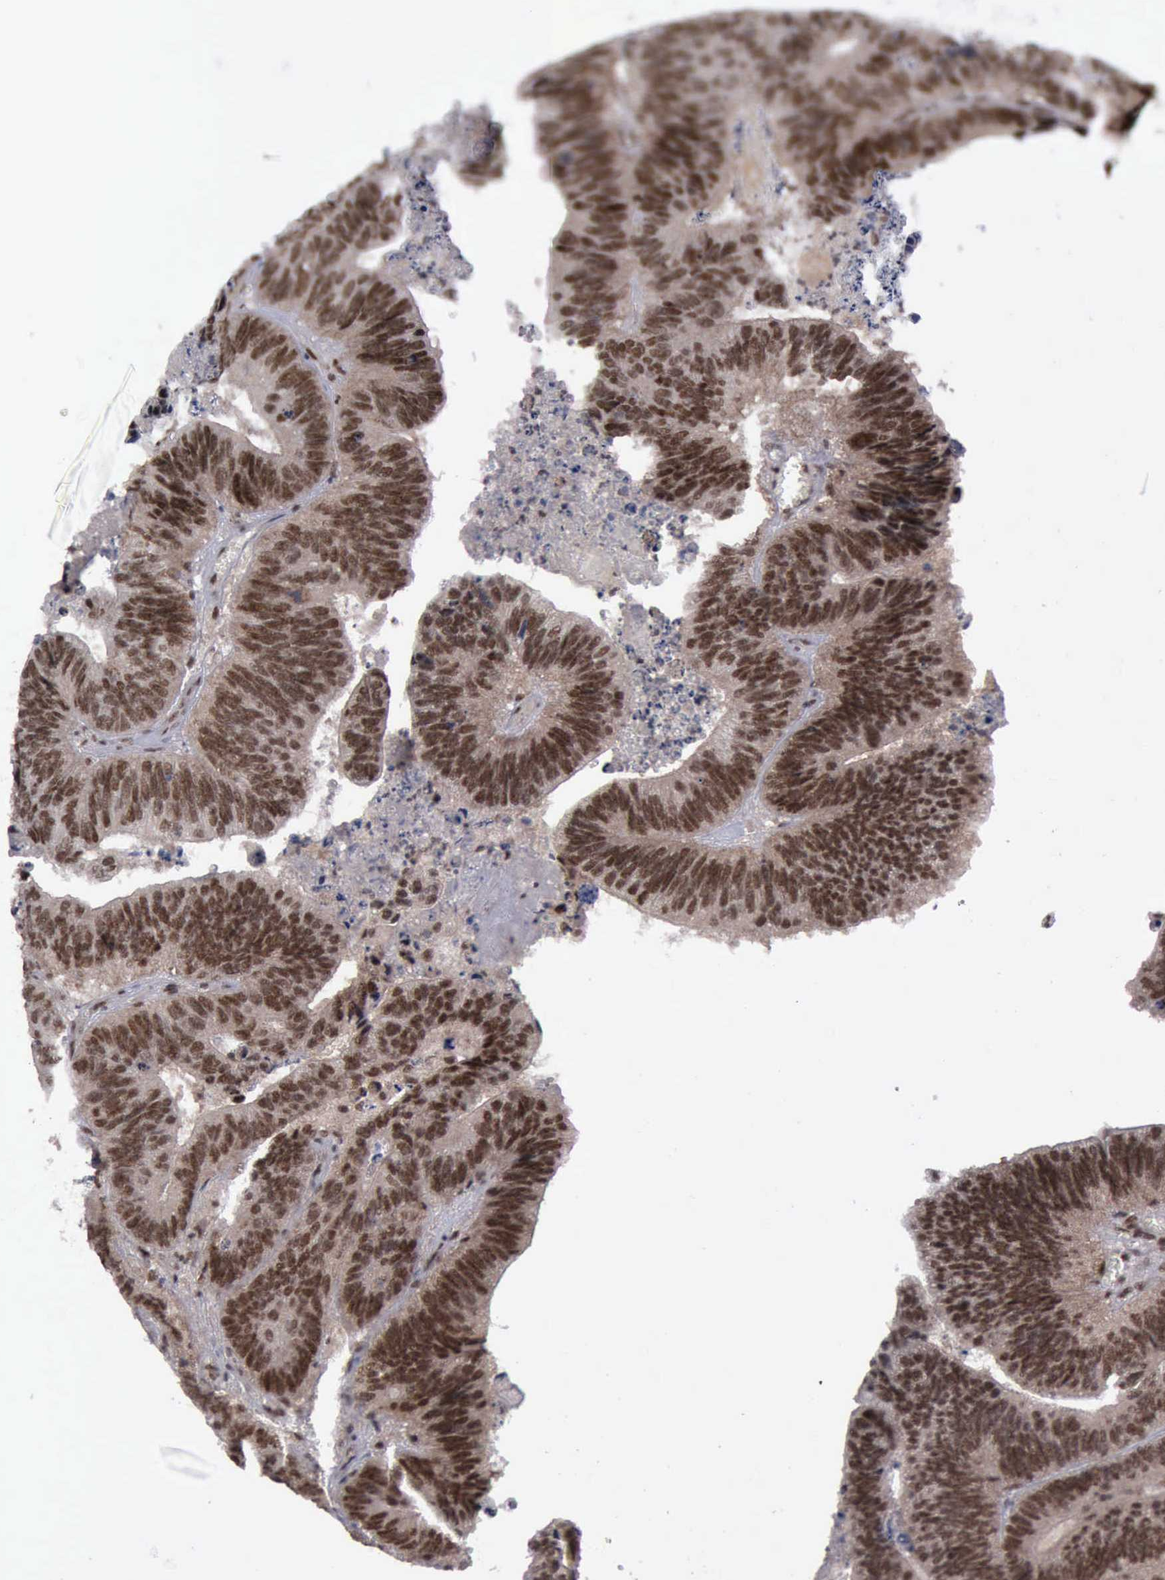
{"staining": {"intensity": "strong", "quantity": ">75%", "location": "cytoplasmic/membranous,nuclear"}, "tissue": "colorectal cancer", "cell_type": "Tumor cells", "image_type": "cancer", "snomed": [{"axis": "morphology", "description": "Adenocarcinoma, NOS"}, {"axis": "topography", "description": "Colon"}], "caption": "This photomicrograph exhibits colorectal adenocarcinoma stained with IHC to label a protein in brown. The cytoplasmic/membranous and nuclear of tumor cells show strong positivity for the protein. Nuclei are counter-stained blue.", "gene": "ATM", "patient": {"sex": "male", "age": 72}}